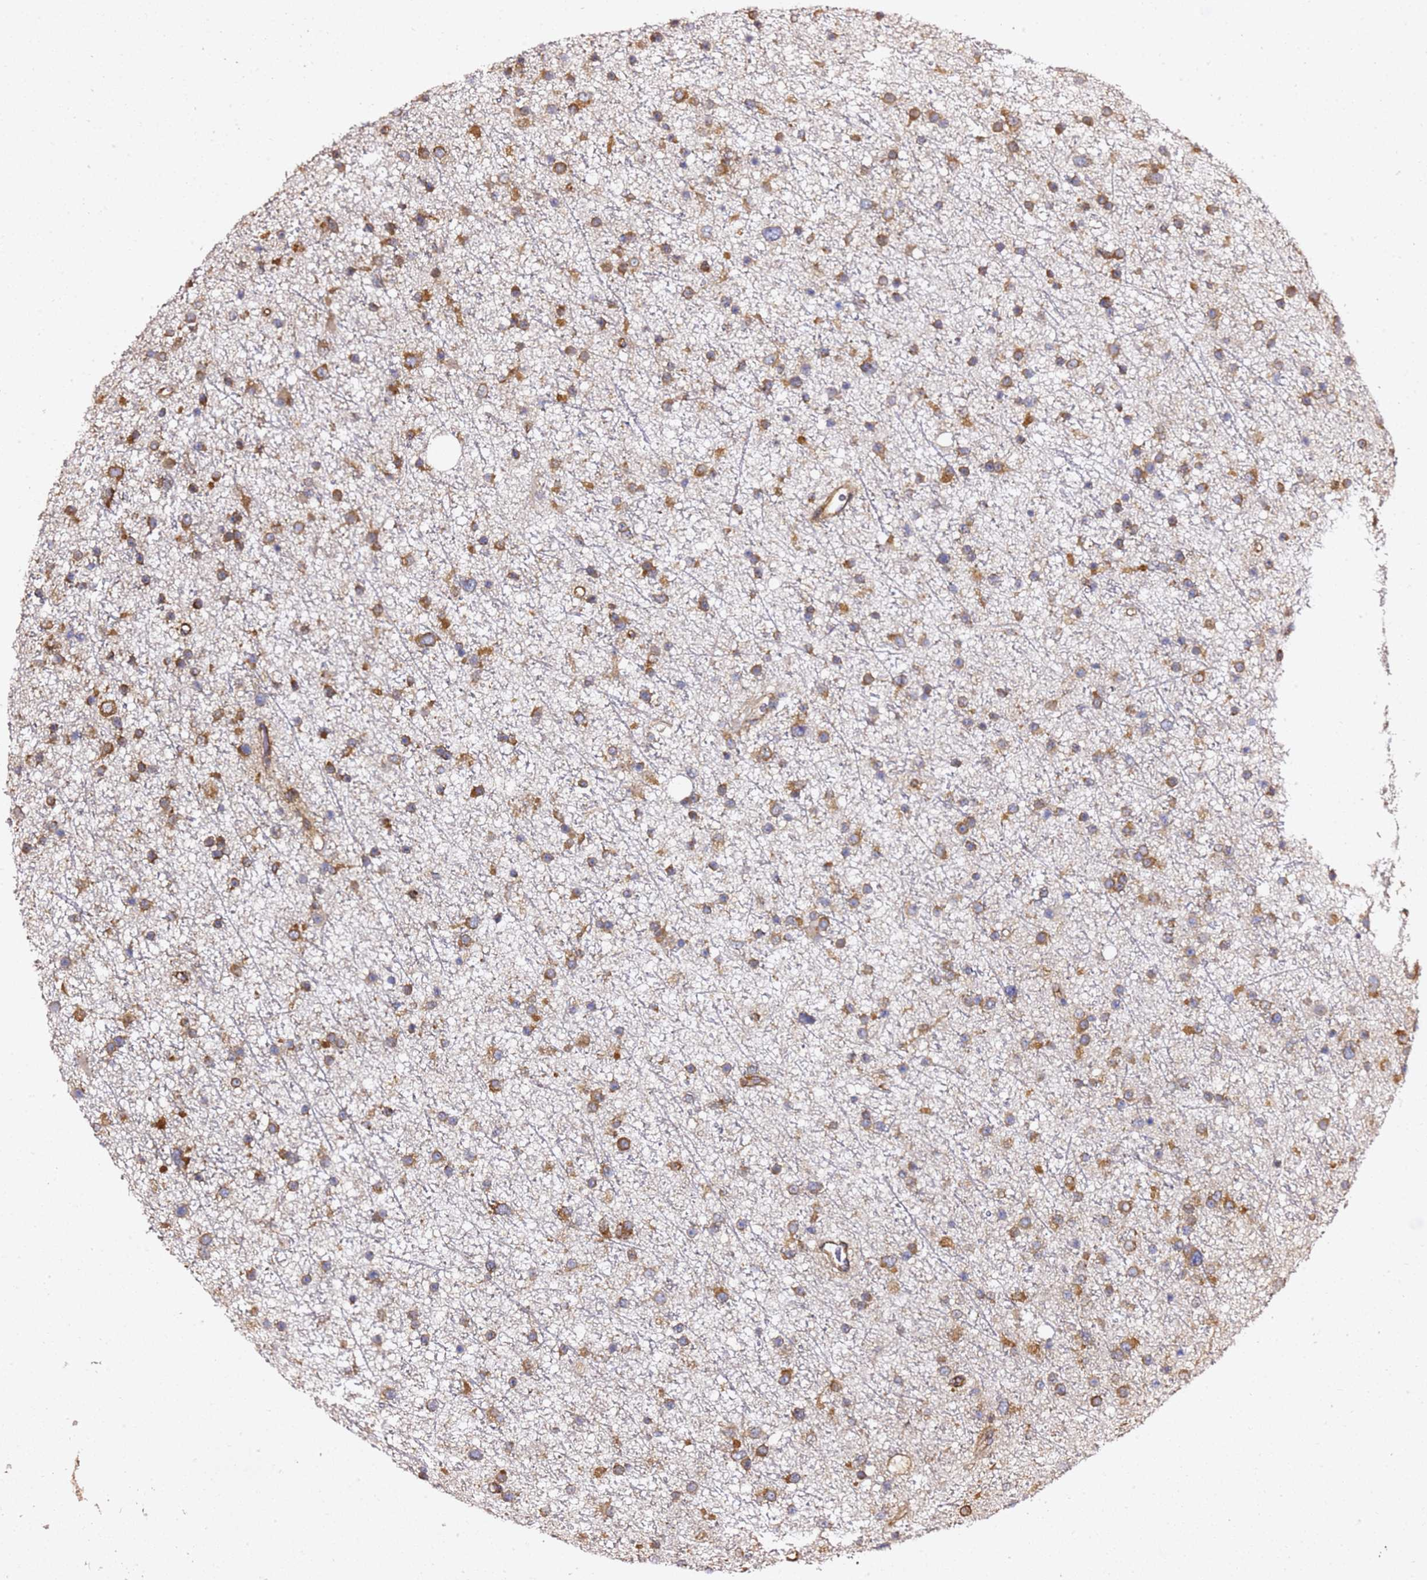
{"staining": {"intensity": "moderate", "quantity": ">75%", "location": "cytoplasmic/membranous"}, "tissue": "glioma", "cell_type": "Tumor cells", "image_type": "cancer", "snomed": [{"axis": "morphology", "description": "Glioma, malignant, Low grade"}, {"axis": "topography", "description": "Cerebral cortex"}], "caption": "Glioma stained for a protein demonstrates moderate cytoplasmic/membranous positivity in tumor cells. Using DAB (3,3'-diaminobenzidine) (brown) and hematoxylin (blue) stains, captured at high magnification using brightfield microscopy.", "gene": "TPST1", "patient": {"sex": "female", "age": 39}}